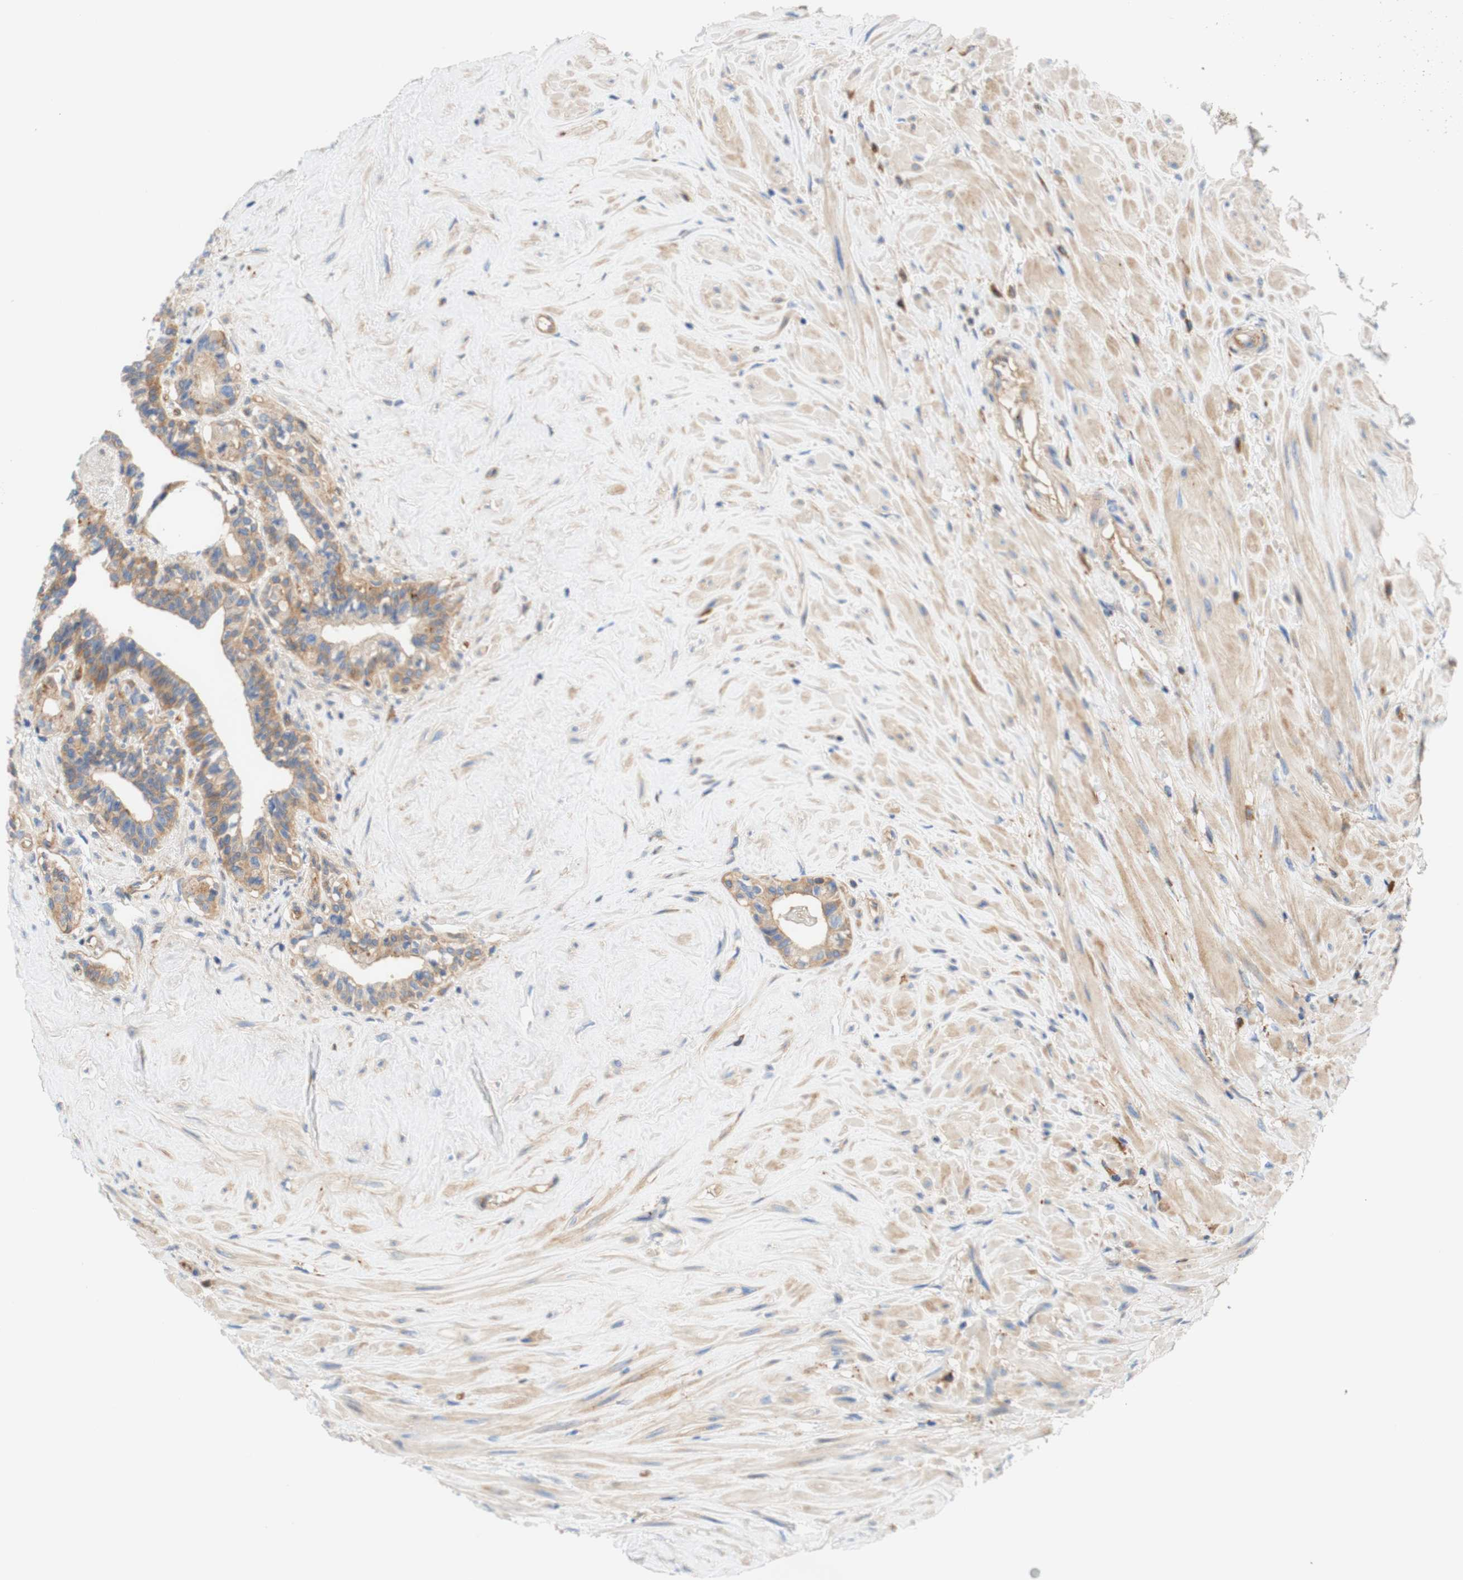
{"staining": {"intensity": "moderate", "quantity": "25%-75%", "location": "cytoplasmic/membranous"}, "tissue": "seminal vesicle", "cell_type": "Glandular cells", "image_type": "normal", "snomed": [{"axis": "morphology", "description": "Normal tissue, NOS"}, {"axis": "topography", "description": "Seminal veicle"}], "caption": "A photomicrograph of human seminal vesicle stained for a protein reveals moderate cytoplasmic/membranous brown staining in glandular cells.", "gene": "STOM", "patient": {"sex": "male", "age": 63}}